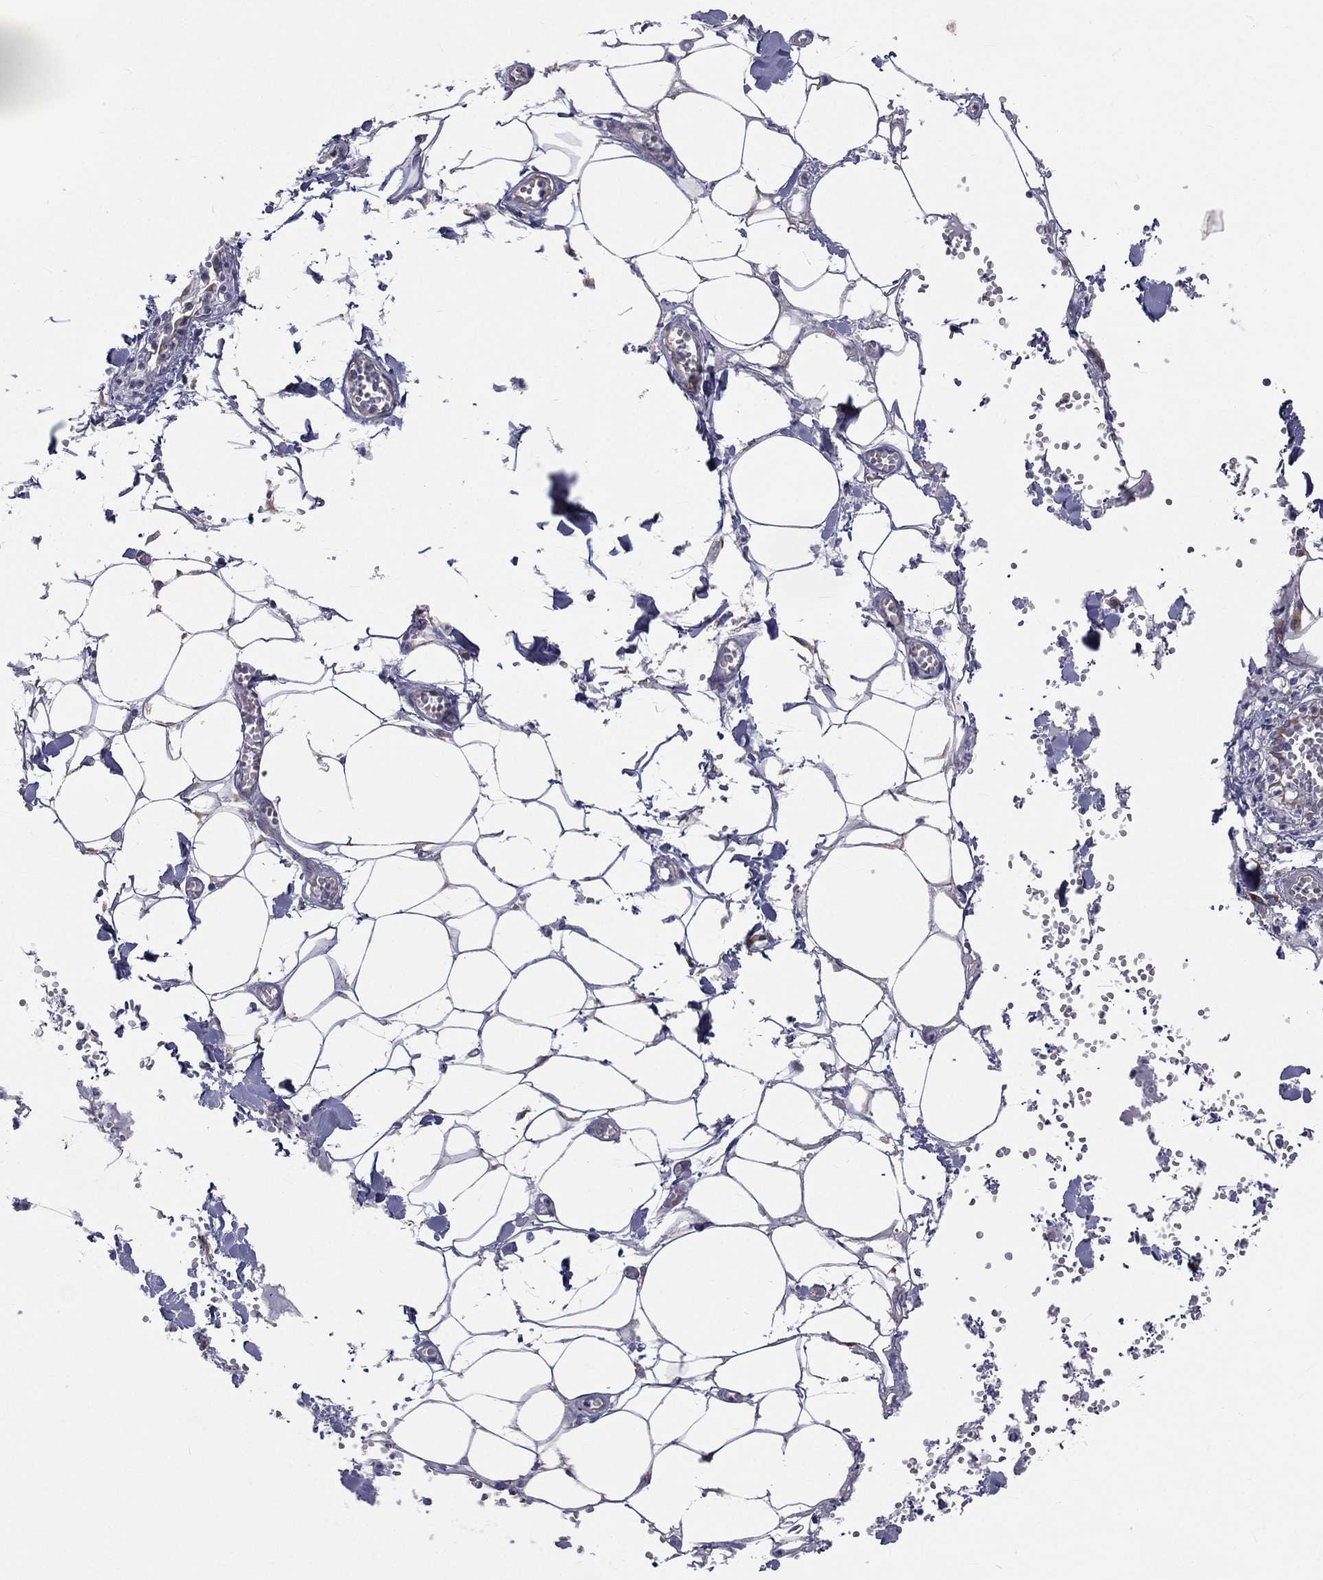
{"staining": {"intensity": "negative", "quantity": "none", "location": "none"}, "tissue": "adipose tissue", "cell_type": "Adipocytes", "image_type": "normal", "snomed": [{"axis": "morphology", "description": "Normal tissue, NOS"}, {"axis": "morphology", "description": "Squamous cell carcinoma, NOS"}, {"axis": "topography", "description": "Cartilage tissue"}, {"axis": "topography", "description": "Lung"}], "caption": "Protein analysis of unremarkable adipose tissue exhibits no significant staining in adipocytes.", "gene": "PGRMC1", "patient": {"sex": "male", "age": 66}}